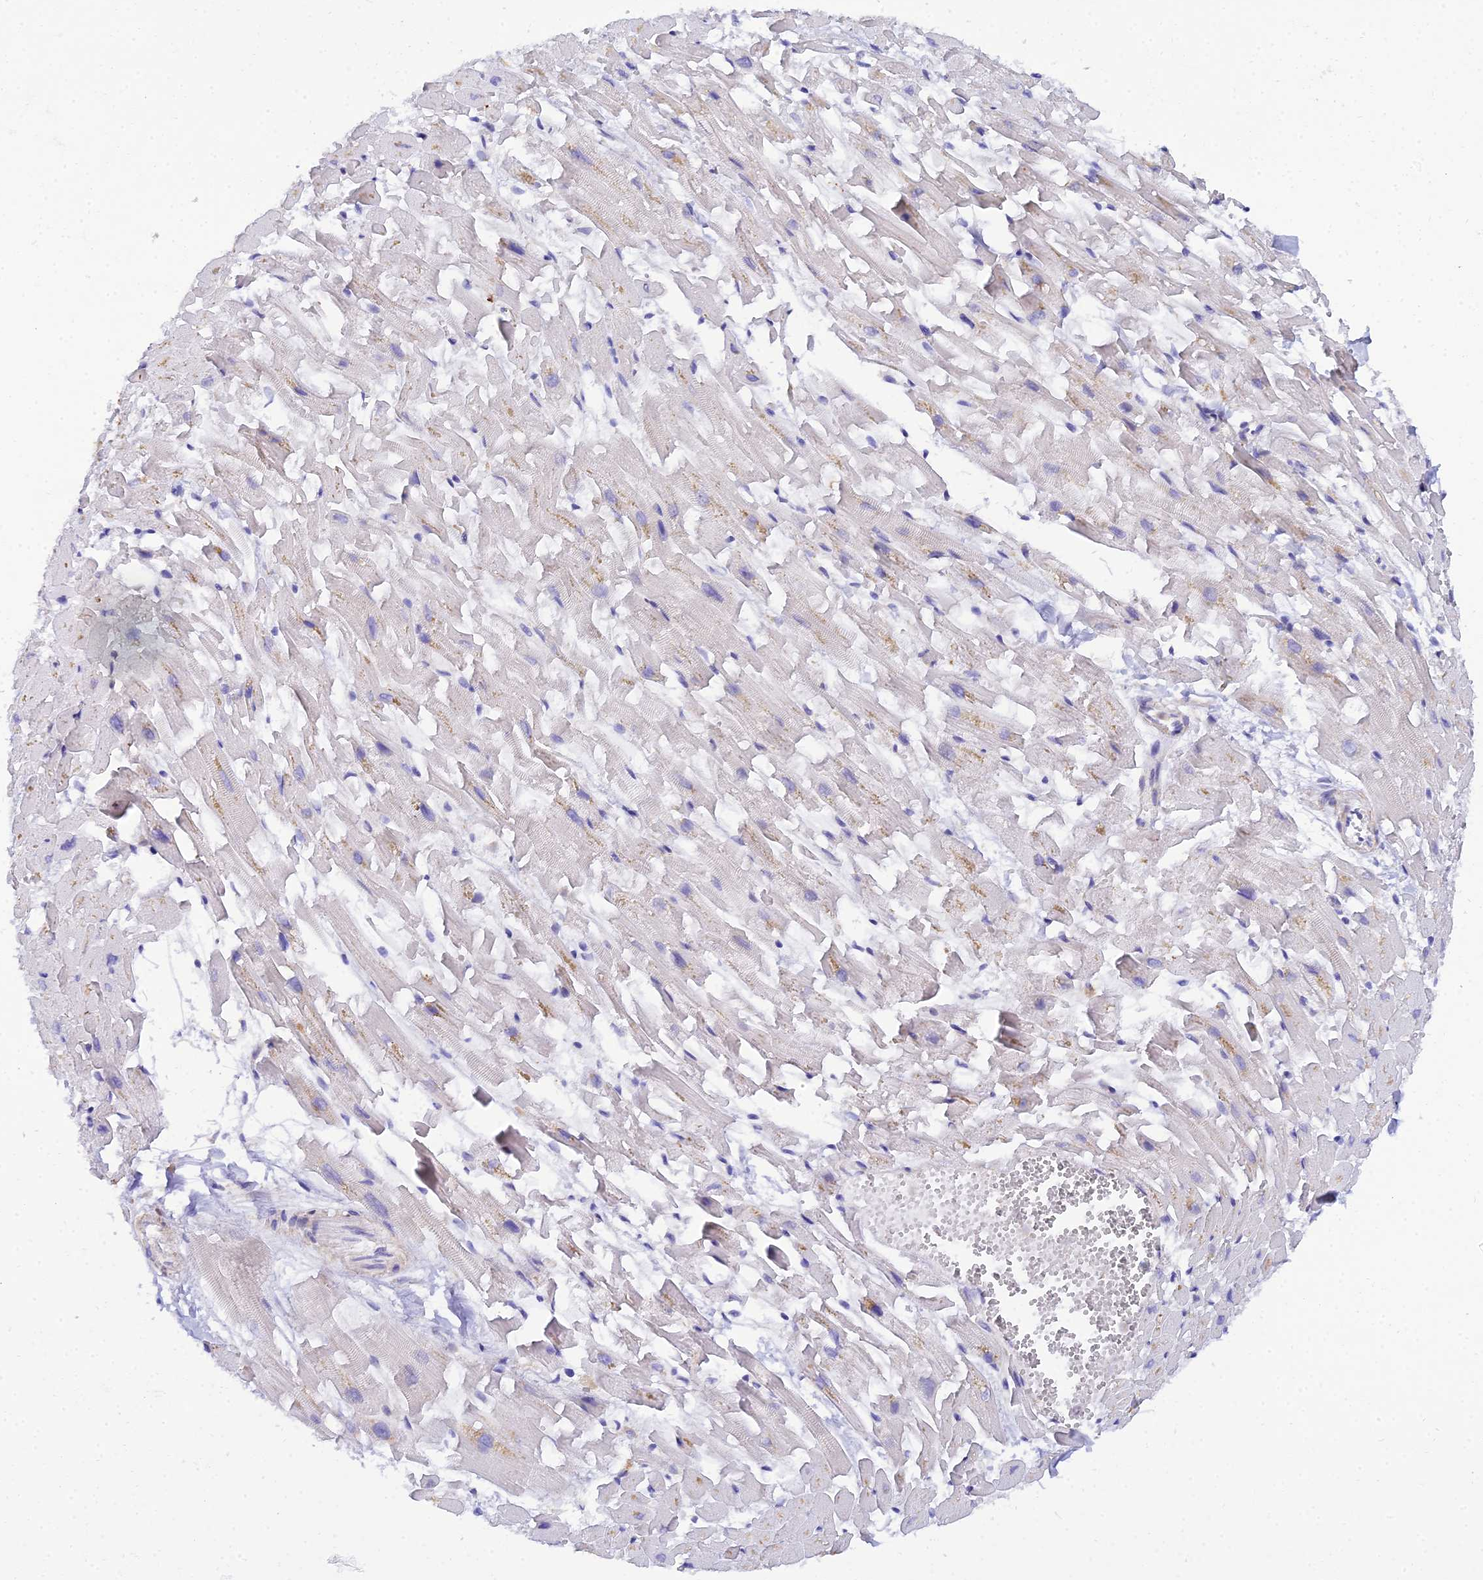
{"staining": {"intensity": "negative", "quantity": "none", "location": "none"}, "tissue": "heart muscle", "cell_type": "Cardiomyocytes", "image_type": "normal", "snomed": [{"axis": "morphology", "description": "Normal tissue, NOS"}, {"axis": "topography", "description": "Heart"}], "caption": "This is an IHC photomicrograph of unremarkable heart muscle. There is no expression in cardiomyocytes.", "gene": "ARL8A", "patient": {"sex": "female", "age": 64}}